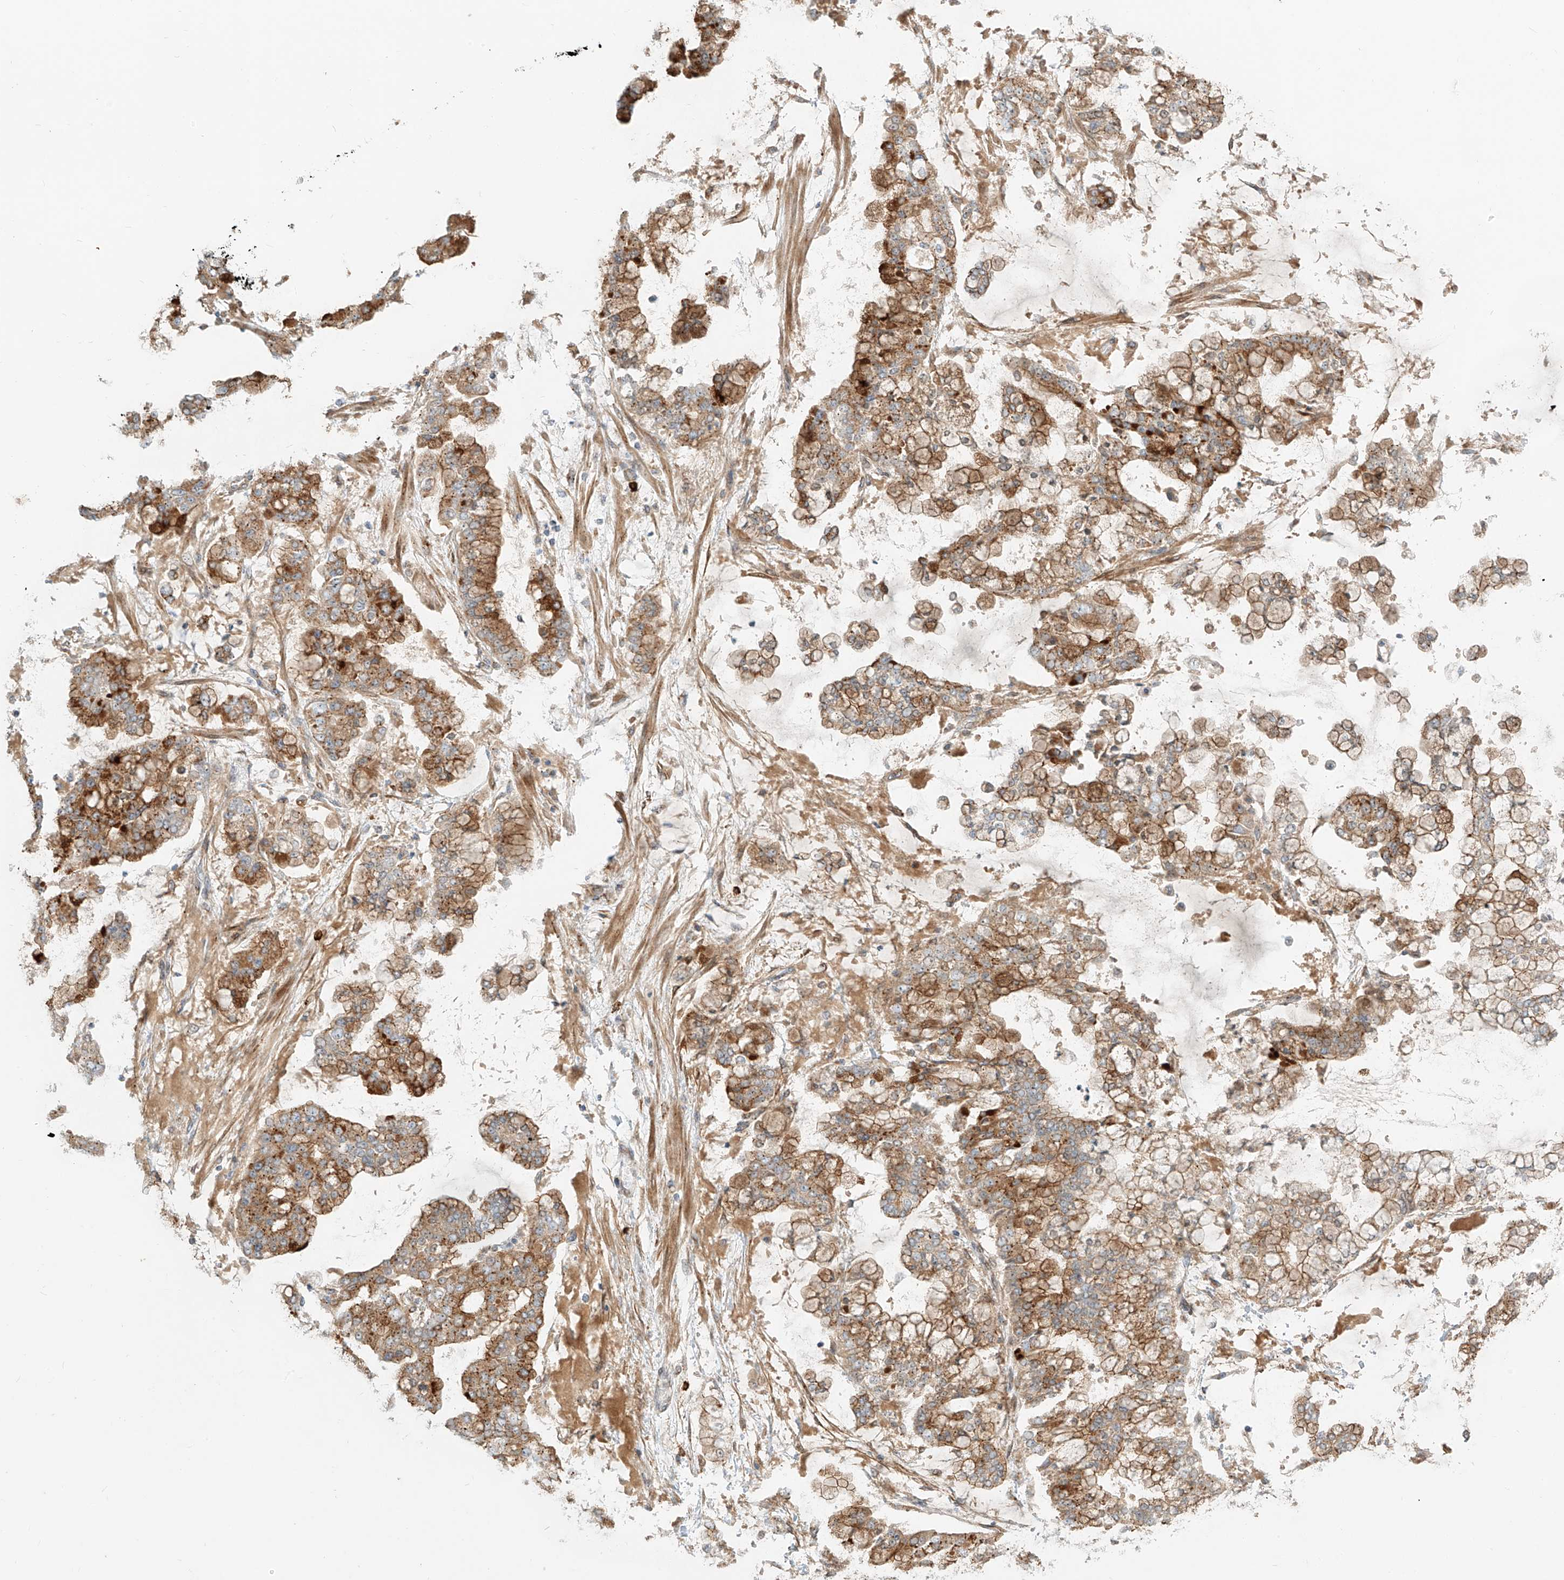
{"staining": {"intensity": "moderate", "quantity": ">75%", "location": "cytoplasmic/membranous"}, "tissue": "stomach cancer", "cell_type": "Tumor cells", "image_type": "cancer", "snomed": [{"axis": "morphology", "description": "Normal tissue, NOS"}, {"axis": "morphology", "description": "Adenocarcinoma, NOS"}, {"axis": "topography", "description": "Stomach, upper"}, {"axis": "topography", "description": "Stomach"}], "caption": "About >75% of tumor cells in human adenocarcinoma (stomach) reveal moderate cytoplasmic/membranous protein expression as visualized by brown immunohistochemical staining.", "gene": "ZNF287", "patient": {"sex": "male", "age": 76}}